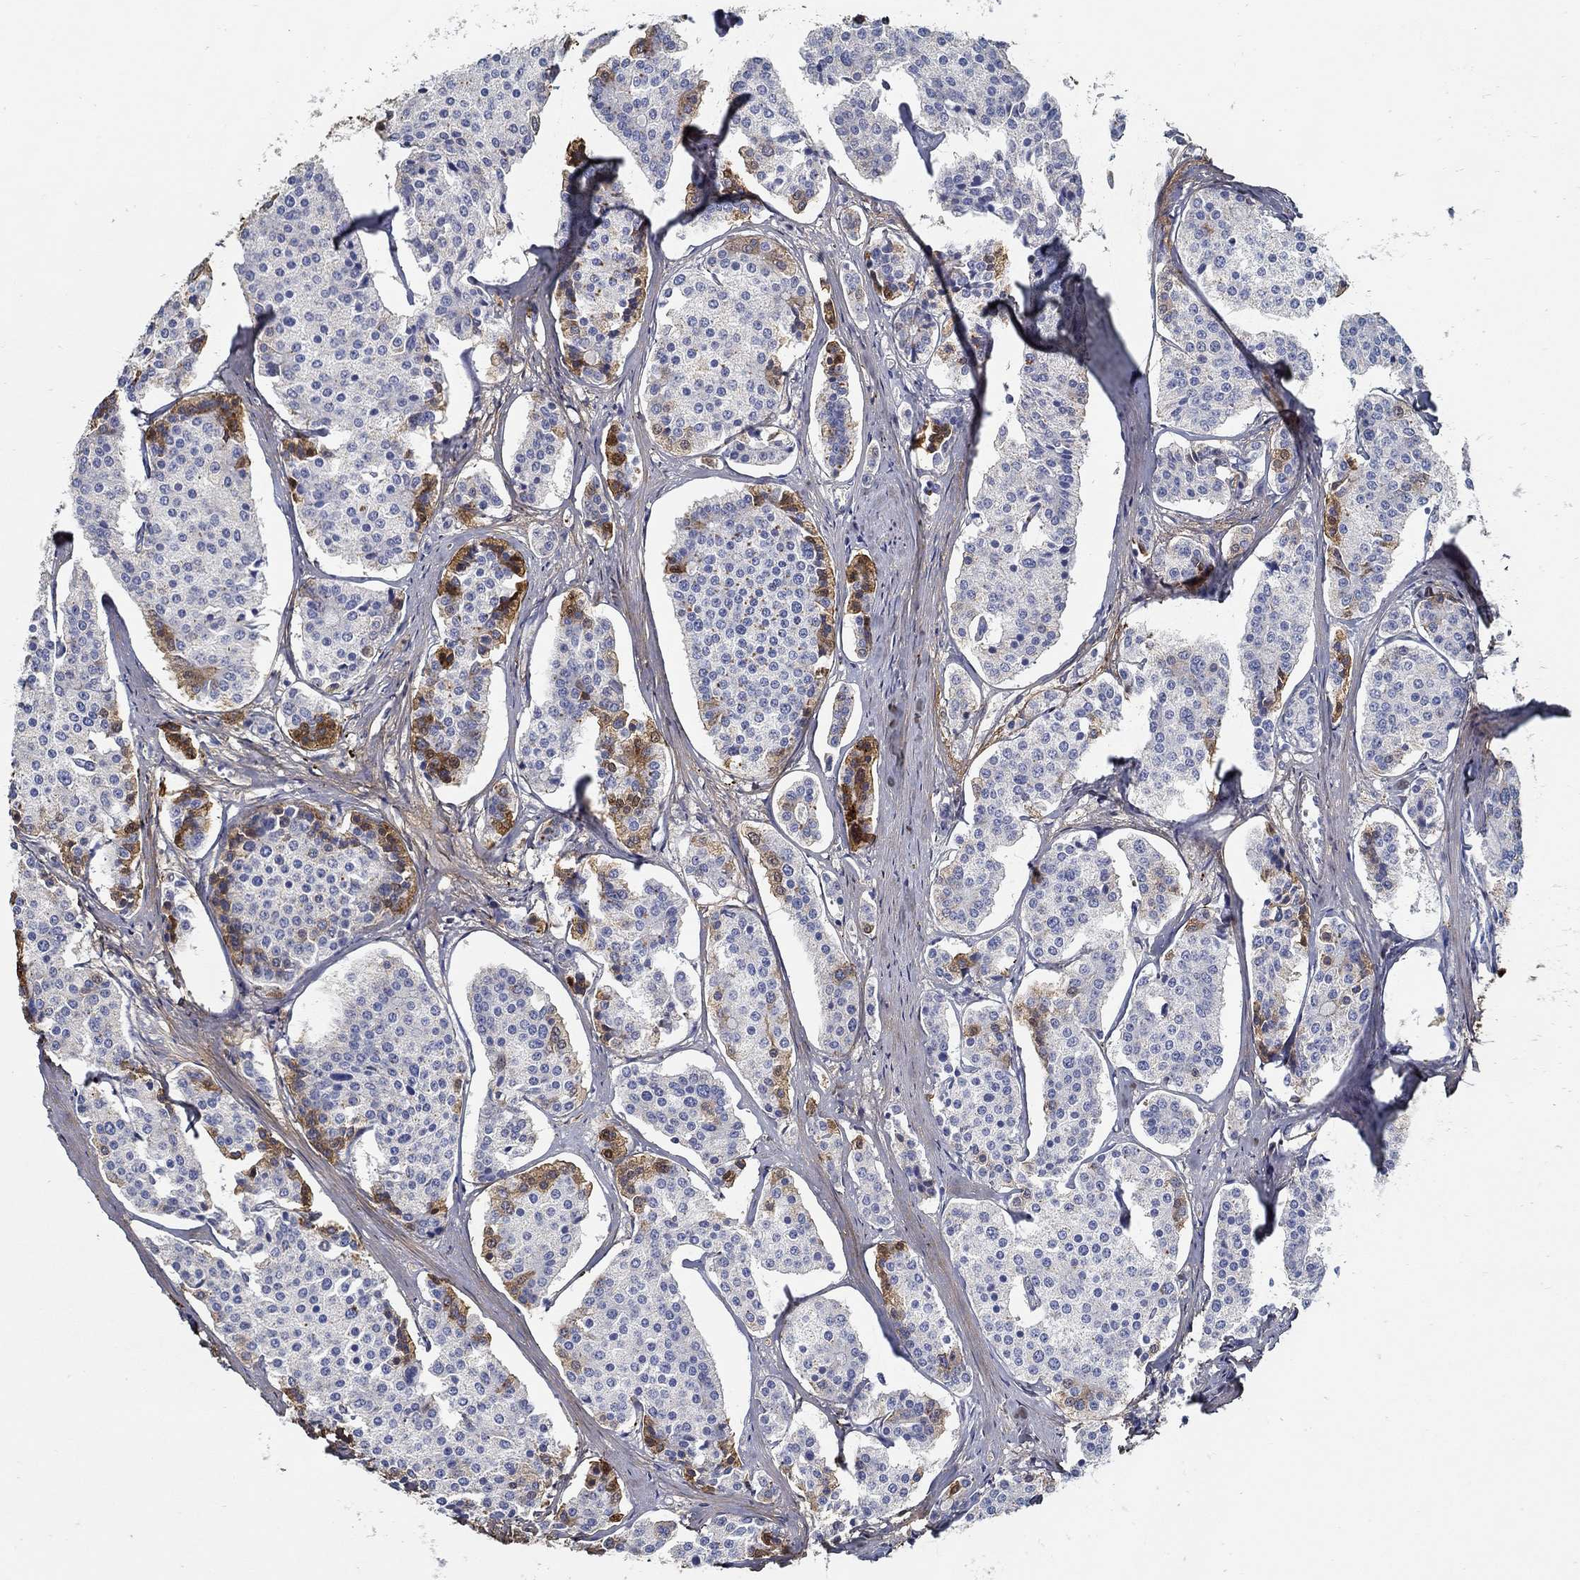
{"staining": {"intensity": "strong", "quantity": "<25%", "location": "cytoplasmic/membranous"}, "tissue": "carcinoid", "cell_type": "Tumor cells", "image_type": "cancer", "snomed": [{"axis": "morphology", "description": "Carcinoid, malignant, NOS"}, {"axis": "topography", "description": "Small intestine"}], "caption": "Immunohistochemistry (IHC) histopathology image of carcinoid stained for a protein (brown), which displays medium levels of strong cytoplasmic/membranous expression in approximately <25% of tumor cells.", "gene": "TGFBI", "patient": {"sex": "female", "age": 65}}